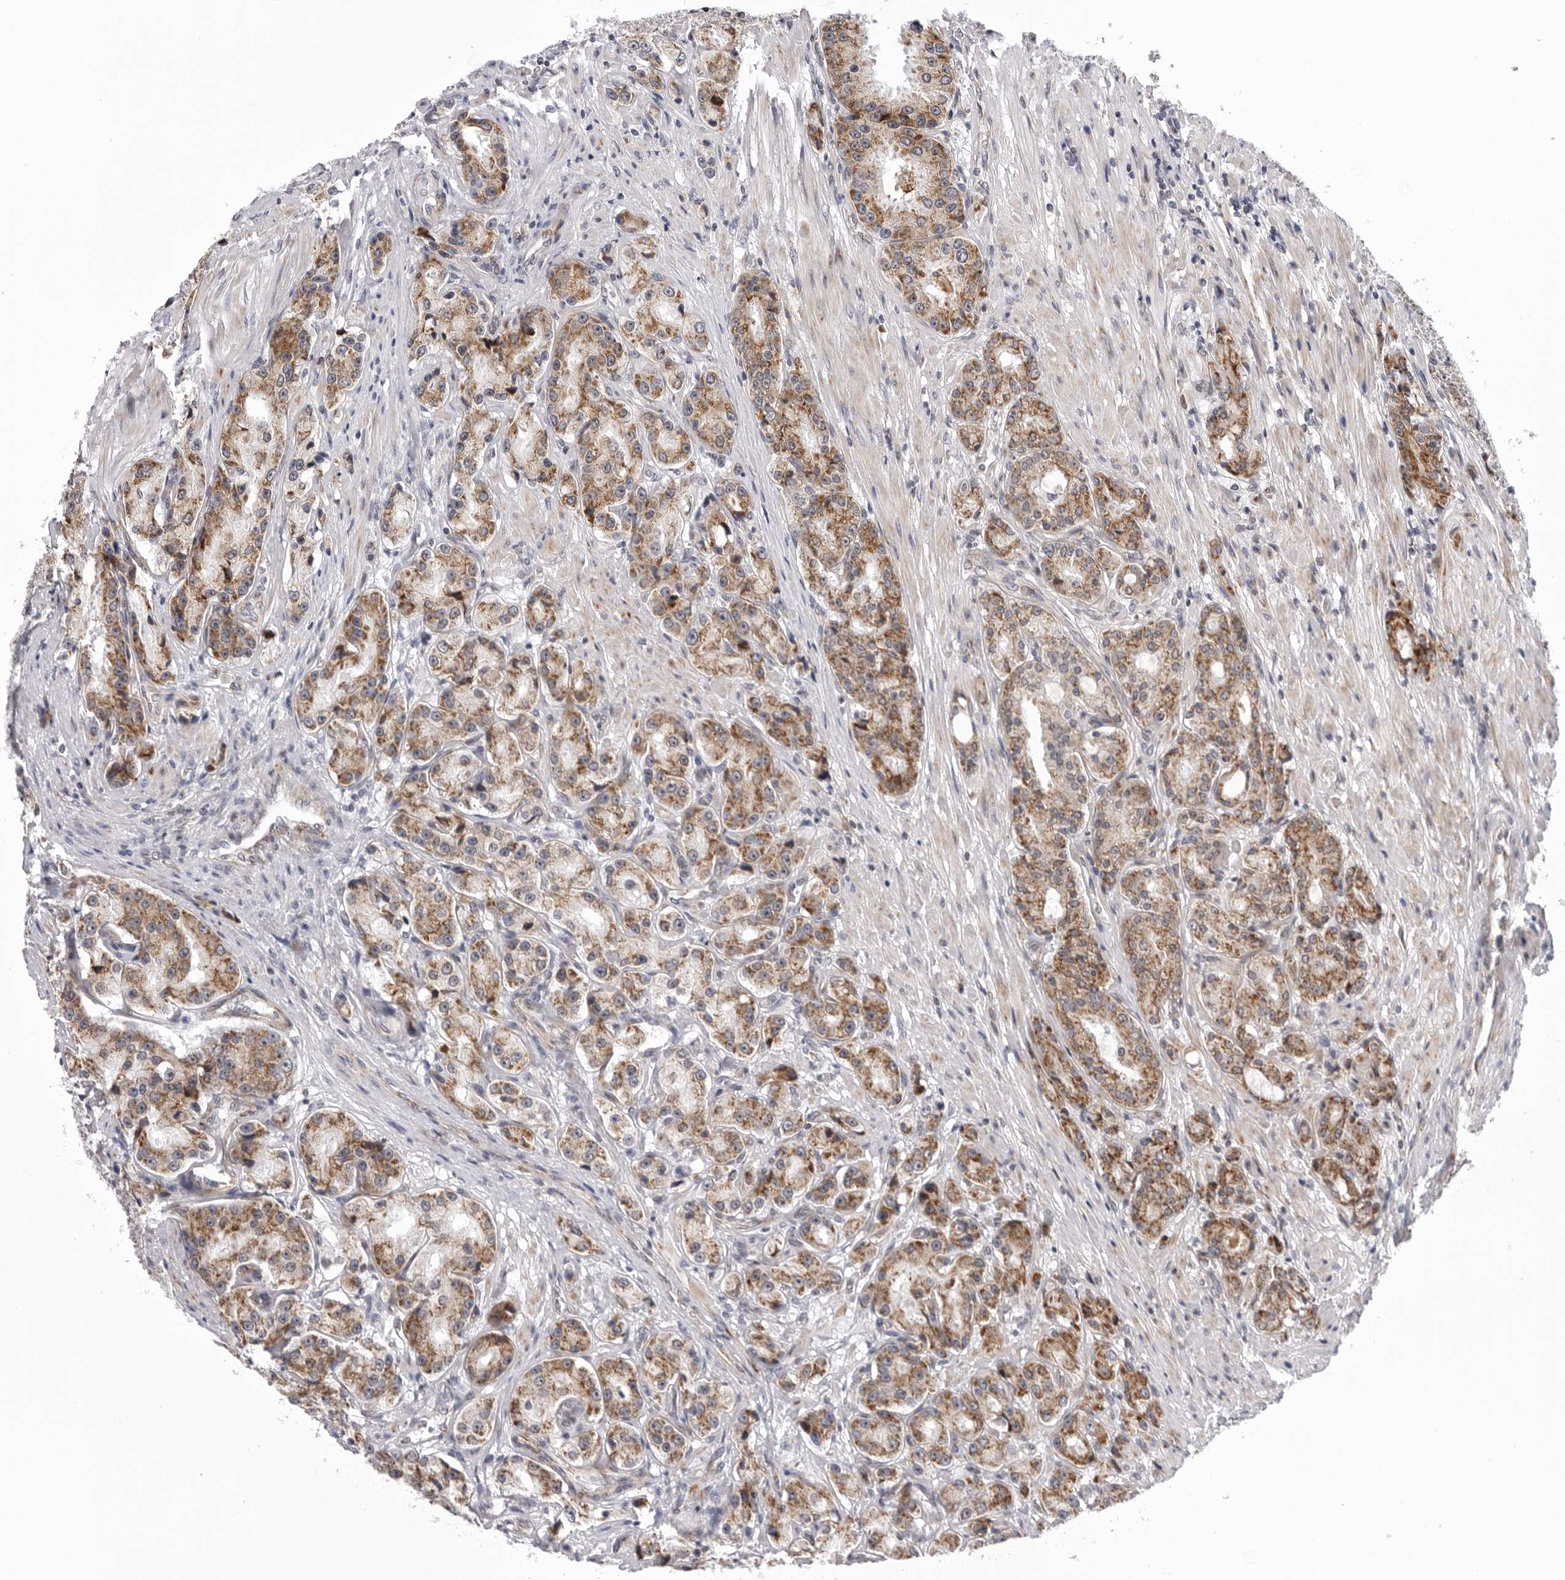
{"staining": {"intensity": "moderate", "quantity": ">75%", "location": "cytoplasmic/membranous"}, "tissue": "prostate cancer", "cell_type": "Tumor cells", "image_type": "cancer", "snomed": [{"axis": "morphology", "description": "Adenocarcinoma, High grade"}, {"axis": "topography", "description": "Prostate"}], "caption": "The histopathology image shows a brown stain indicating the presence of a protein in the cytoplasmic/membranous of tumor cells in prostate cancer (high-grade adenocarcinoma). (DAB (3,3'-diaminobenzidine) IHC with brightfield microscopy, high magnification).", "gene": "CDK20", "patient": {"sex": "male", "age": 60}}